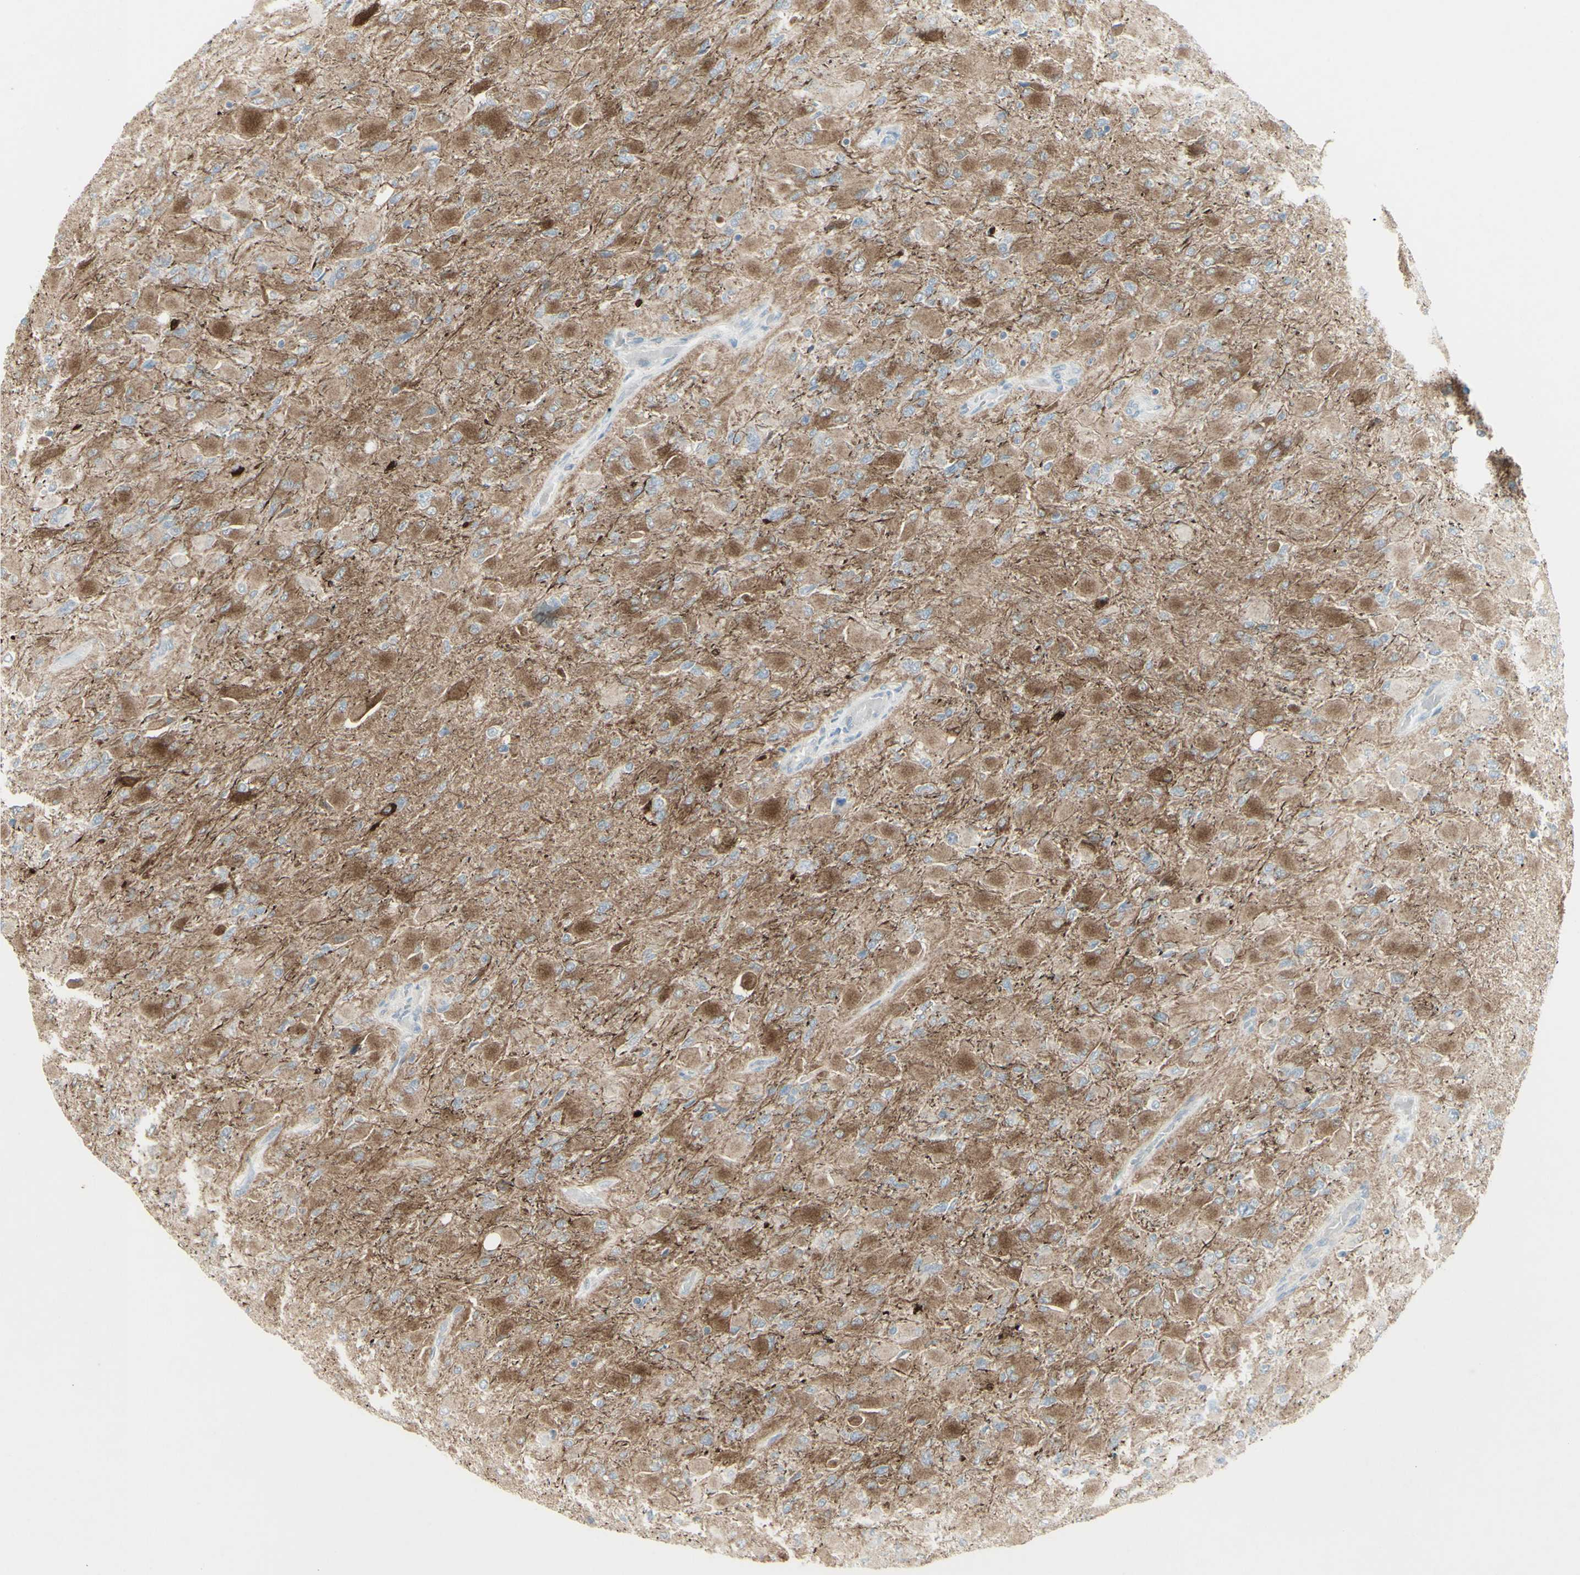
{"staining": {"intensity": "moderate", "quantity": ">75%", "location": "cytoplasmic/membranous"}, "tissue": "glioma", "cell_type": "Tumor cells", "image_type": "cancer", "snomed": [{"axis": "morphology", "description": "Glioma, malignant, High grade"}, {"axis": "topography", "description": "Cerebral cortex"}], "caption": "A high-resolution micrograph shows immunohistochemistry staining of malignant glioma (high-grade), which displays moderate cytoplasmic/membranous expression in approximately >75% of tumor cells.", "gene": "SH3GL2", "patient": {"sex": "female", "age": 36}}